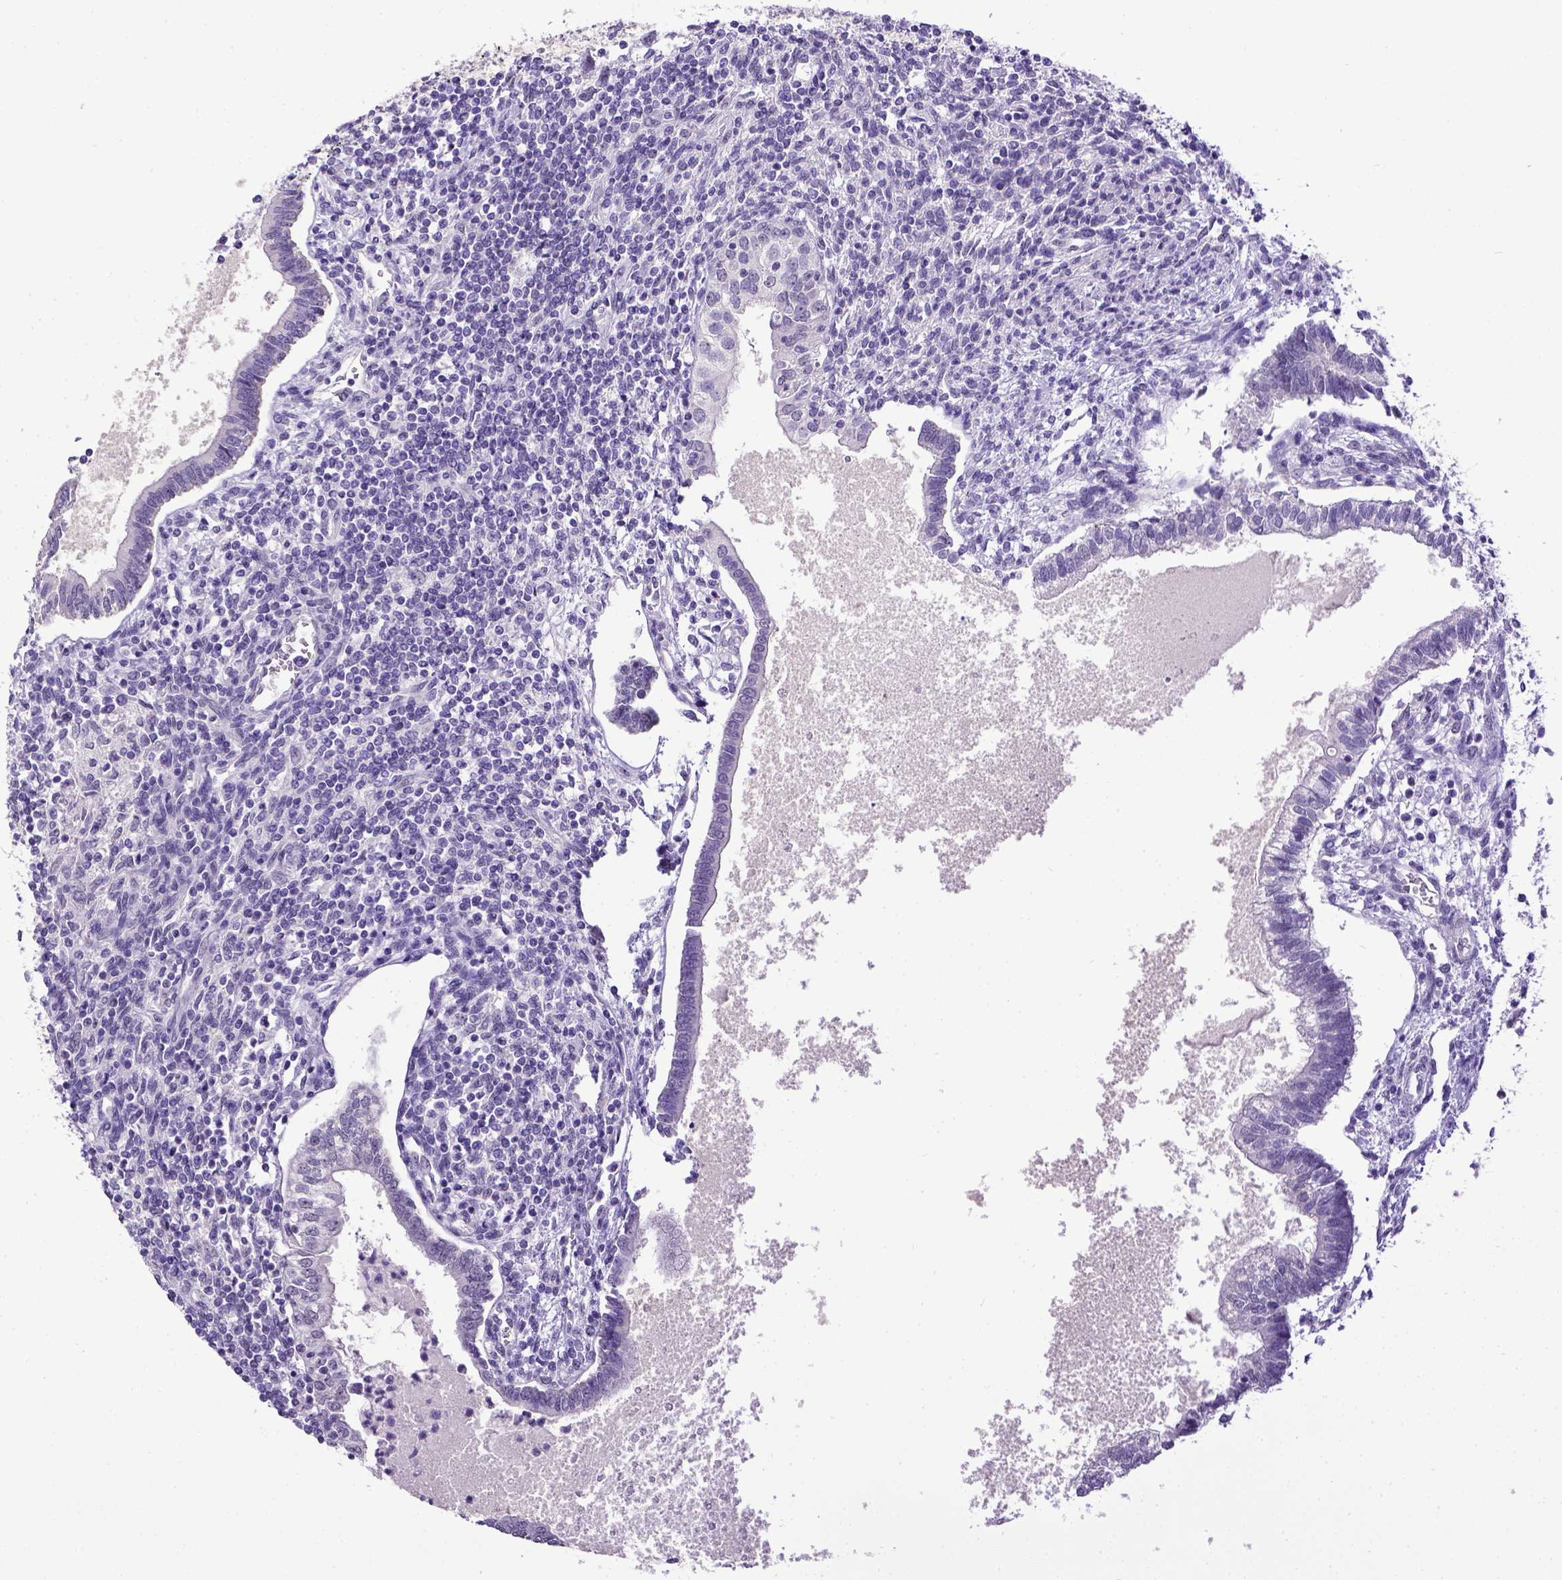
{"staining": {"intensity": "negative", "quantity": "none", "location": "none"}, "tissue": "testis cancer", "cell_type": "Tumor cells", "image_type": "cancer", "snomed": [{"axis": "morphology", "description": "Carcinoma, Embryonal, NOS"}, {"axis": "topography", "description": "Testis"}], "caption": "Immunohistochemistry (IHC) histopathology image of human testis cancer stained for a protein (brown), which exhibits no expression in tumor cells.", "gene": "ESR1", "patient": {"sex": "male", "age": 37}}